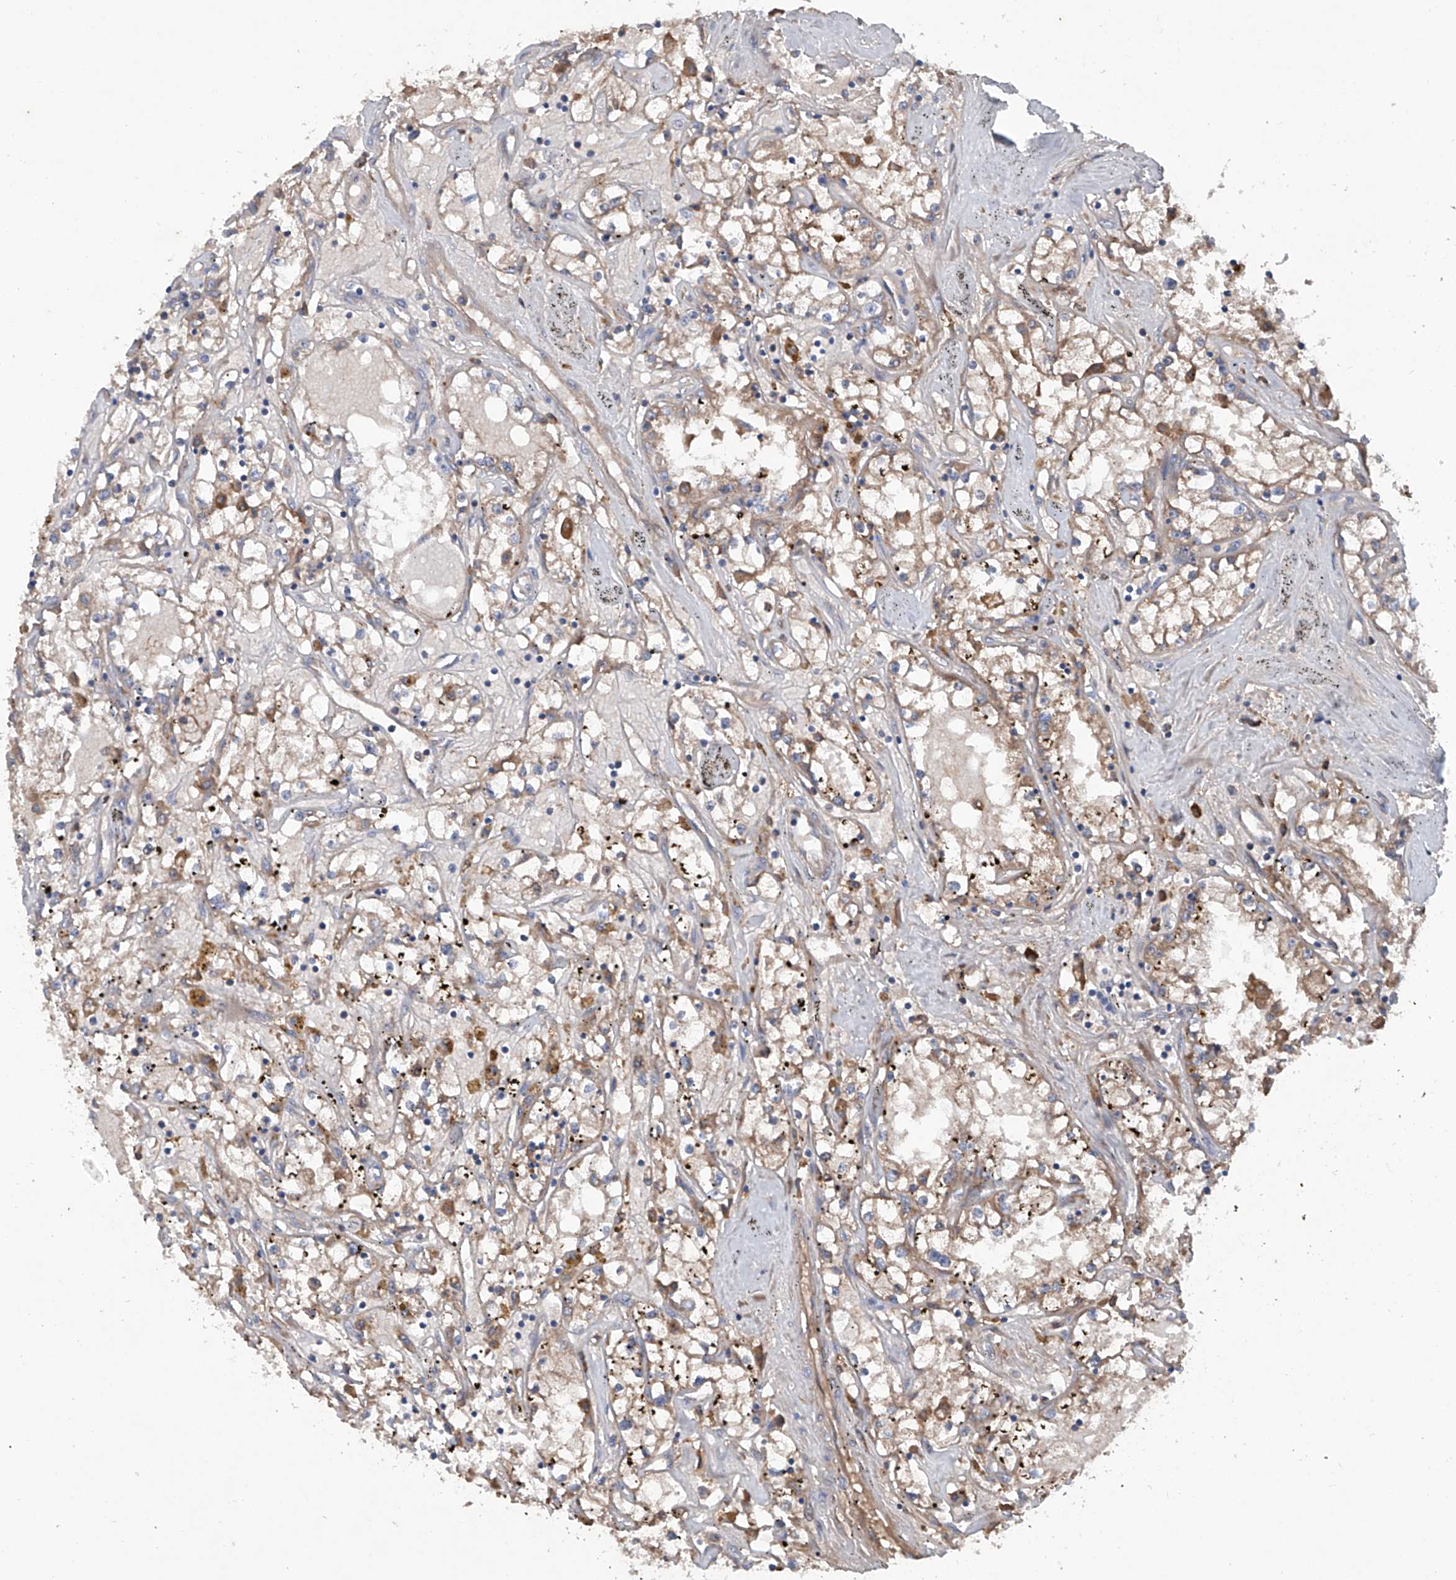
{"staining": {"intensity": "moderate", "quantity": "25%-75%", "location": "cytoplasmic/membranous"}, "tissue": "renal cancer", "cell_type": "Tumor cells", "image_type": "cancer", "snomed": [{"axis": "morphology", "description": "Adenocarcinoma, NOS"}, {"axis": "topography", "description": "Kidney"}], "caption": "Moderate cytoplasmic/membranous staining is seen in approximately 25%-75% of tumor cells in adenocarcinoma (renal). (brown staining indicates protein expression, while blue staining denotes nuclei).", "gene": "ASCC3", "patient": {"sex": "male", "age": 56}}